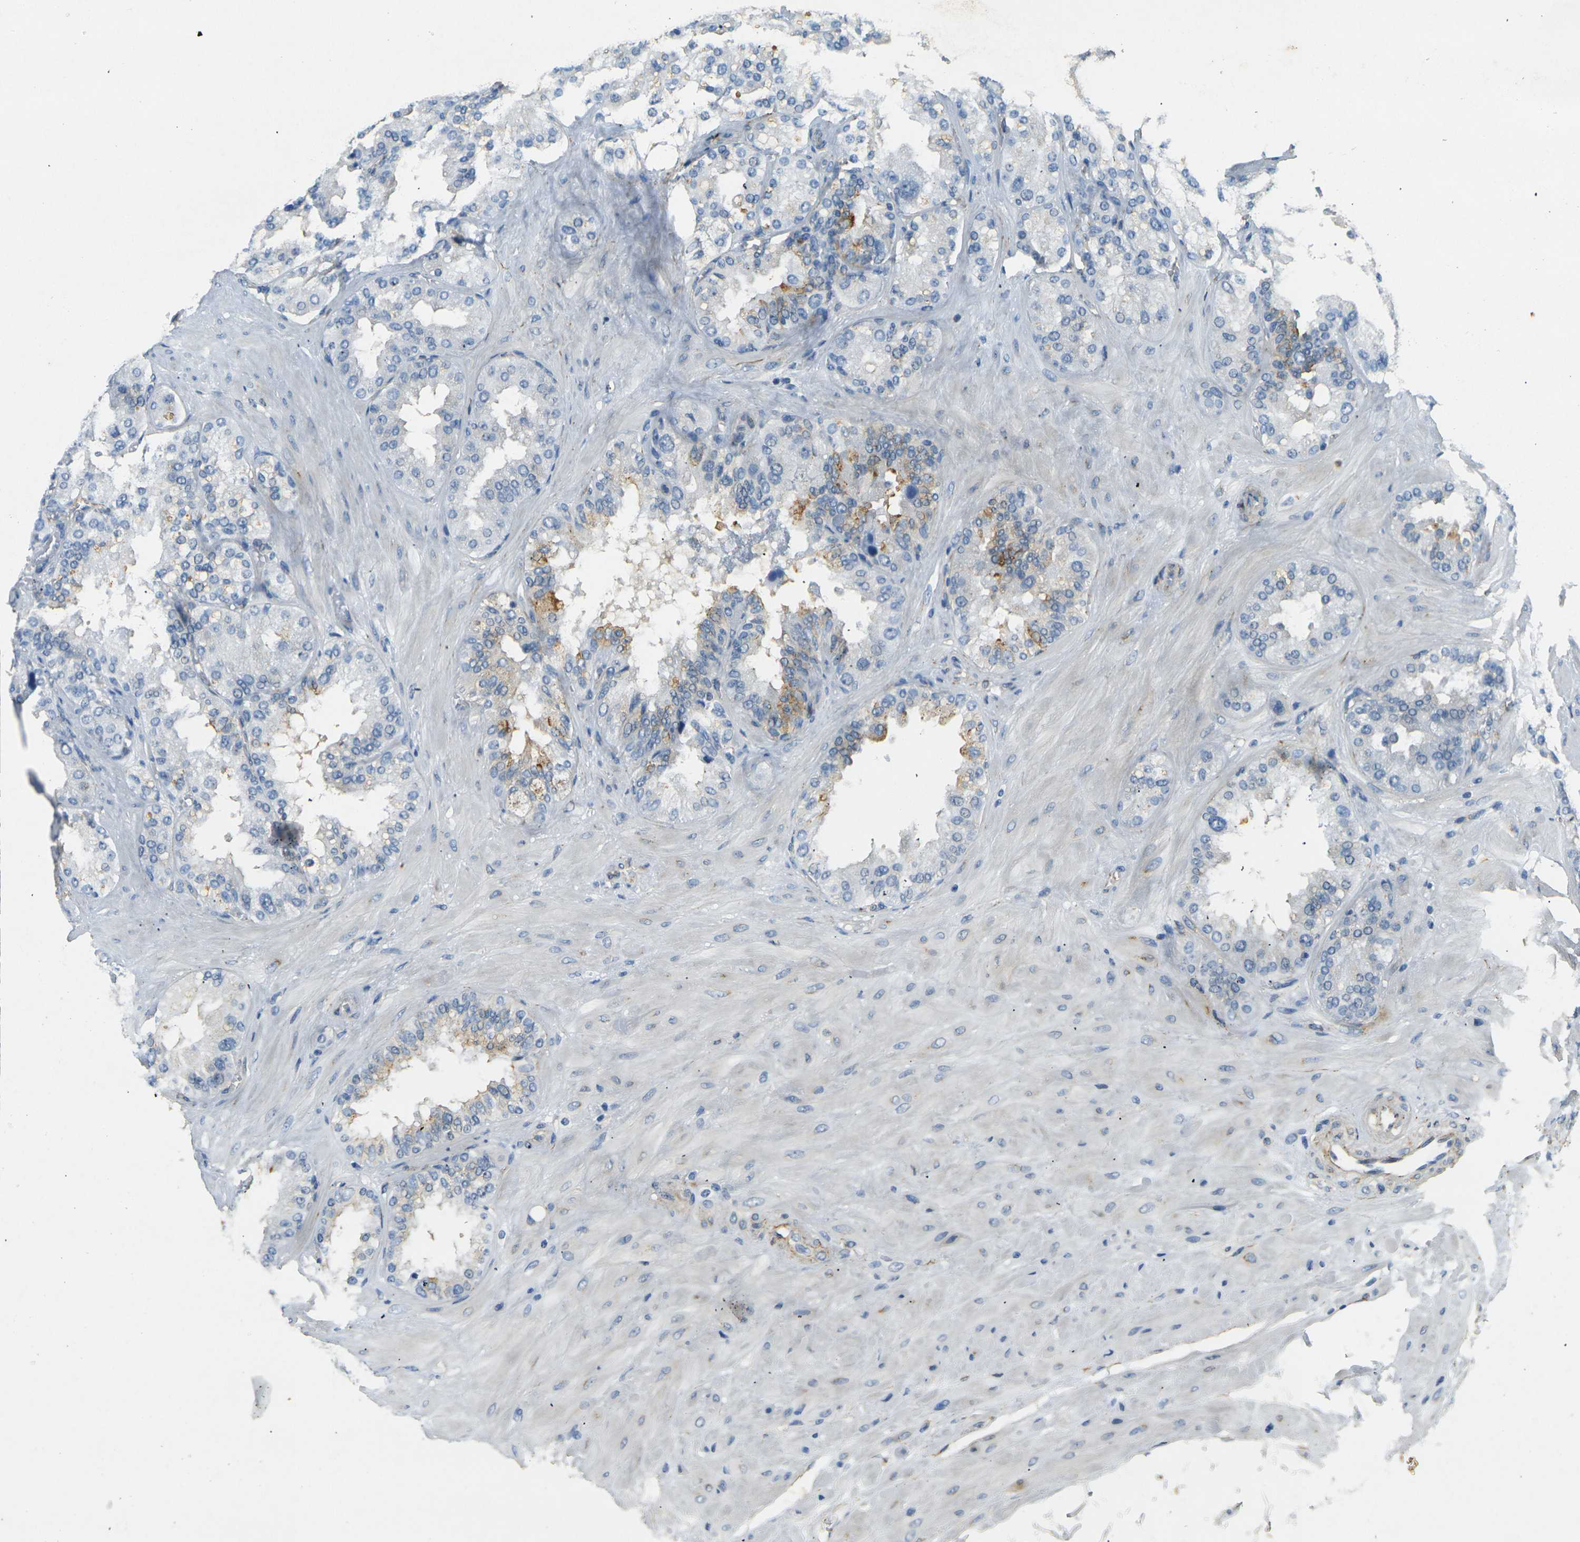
{"staining": {"intensity": "moderate", "quantity": "<25%", "location": "cytoplasmic/membranous"}, "tissue": "seminal vesicle", "cell_type": "Glandular cells", "image_type": "normal", "snomed": [{"axis": "morphology", "description": "Normal tissue, NOS"}, {"axis": "topography", "description": "Prostate"}, {"axis": "topography", "description": "Seminal veicle"}], "caption": "A brown stain shows moderate cytoplasmic/membranous staining of a protein in glandular cells of normal seminal vesicle.", "gene": "SORT1", "patient": {"sex": "male", "age": 51}}